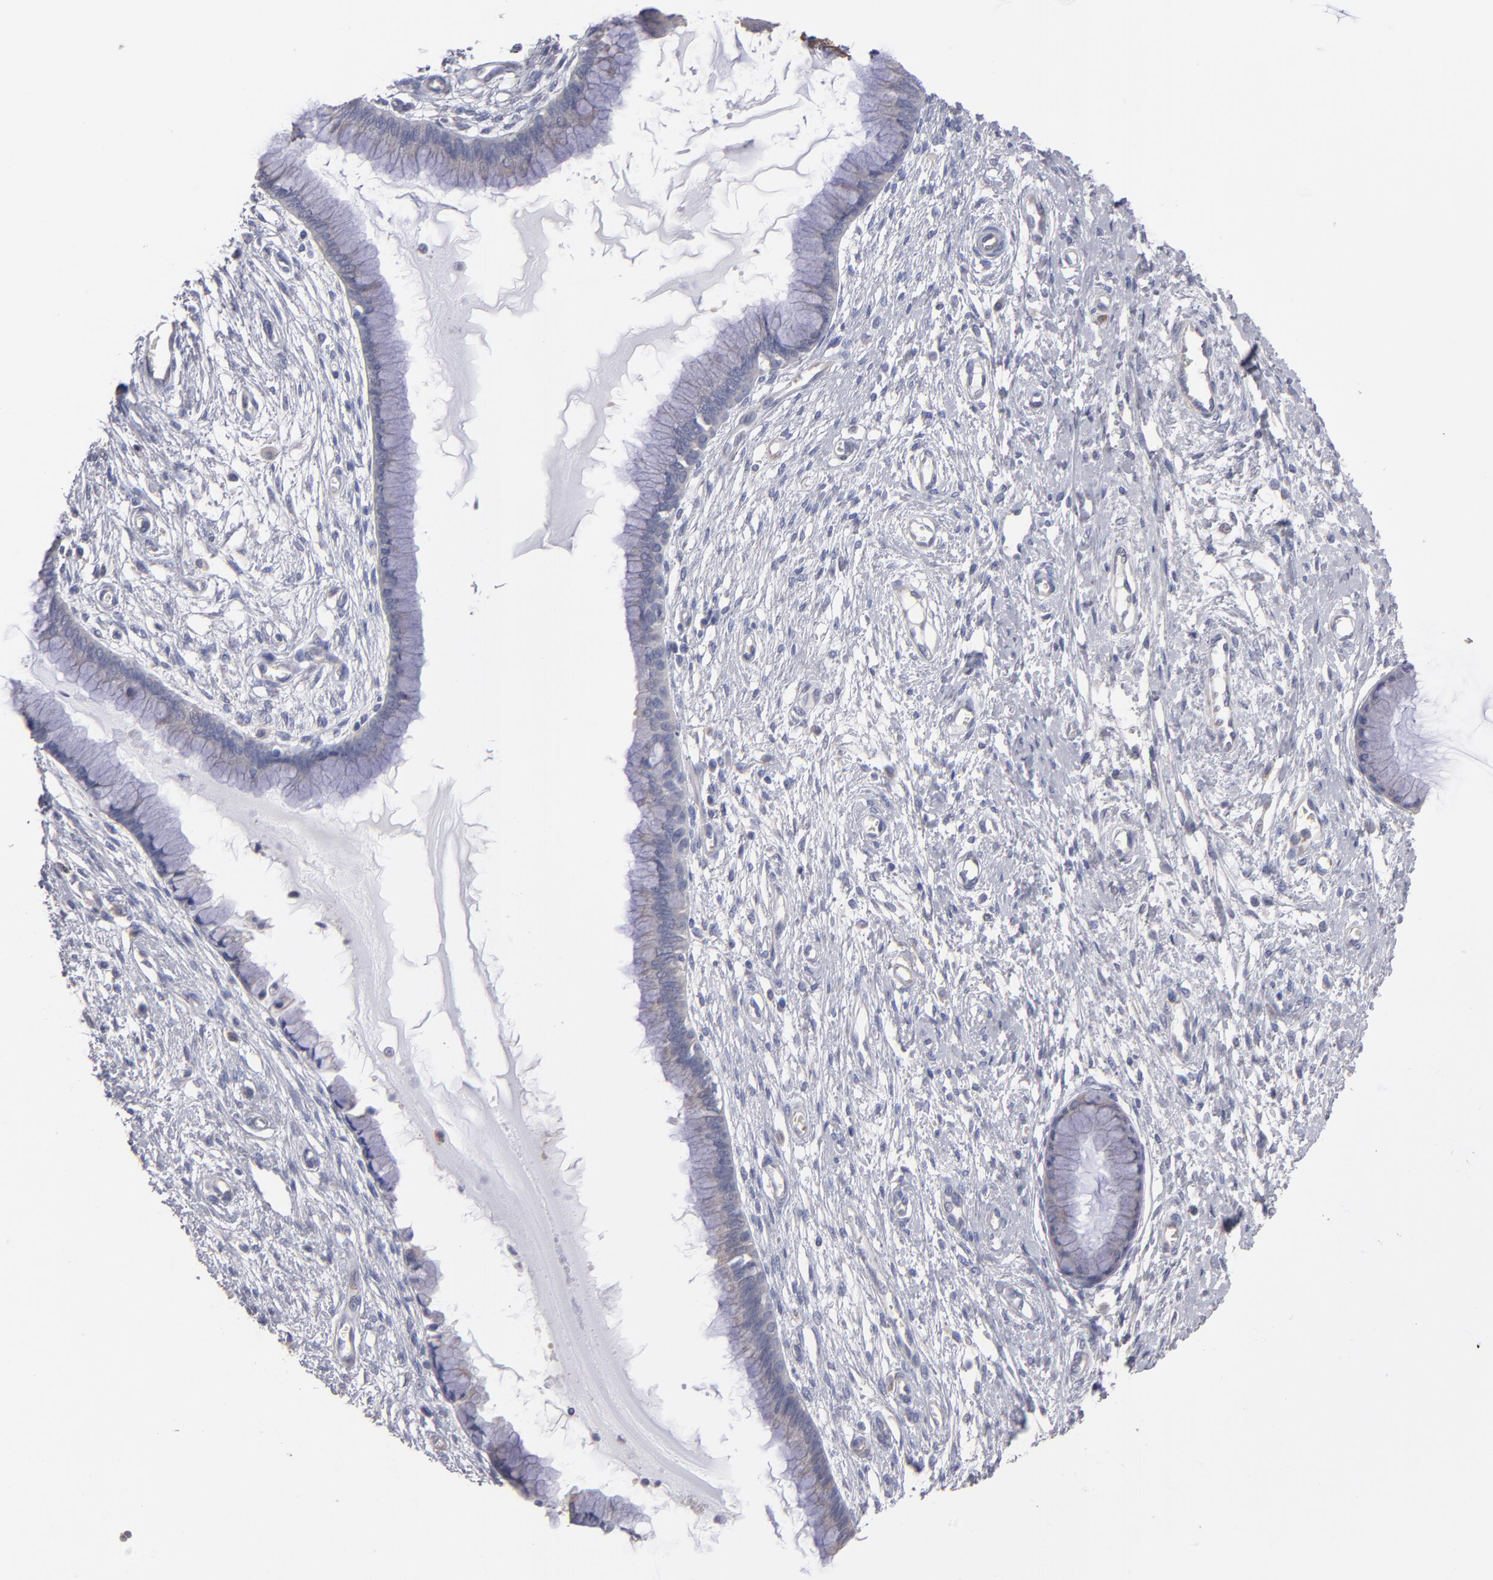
{"staining": {"intensity": "negative", "quantity": "none", "location": "none"}, "tissue": "cervix", "cell_type": "Glandular cells", "image_type": "normal", "snomed": [{"axis": "morphology", "description": "Normal tissue, NOS"}, {"axis": "topography", "description": "Cervix"}], "caption": "Immunohistochemistry (IHC) of benign human cervix displays no positivity in glandular cells.", "gene": "SLMAP", "patient": {"sex": "female", "age": 55}}